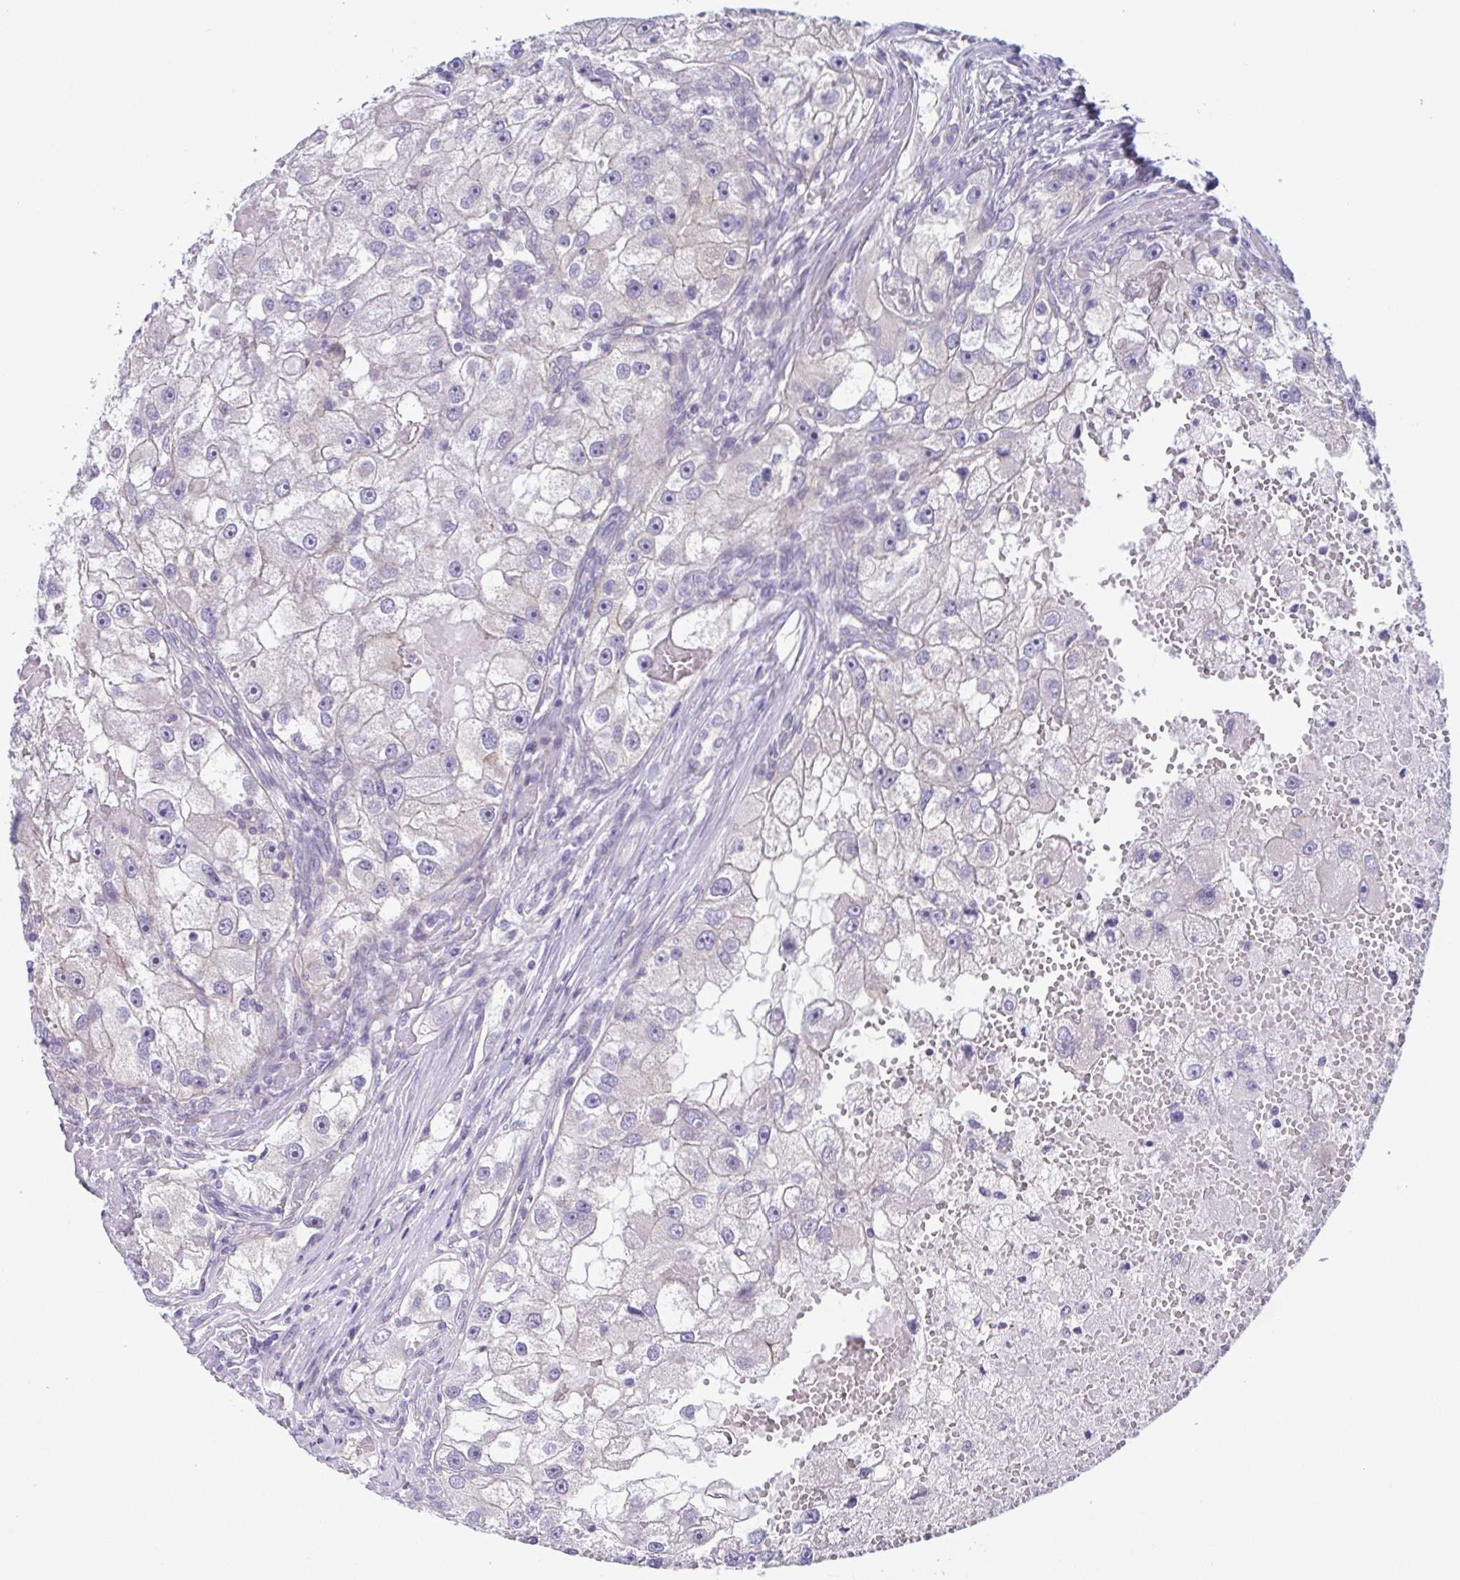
{"staining": {"intensity": "negative", "quantity": "none", "location": "none"}, "tissue": "renal cancer", "cell_type": "Tumor cells", "image_type": "cancer", "snomed": [{"axis": "morphology", "description": "Adenocarcinoma, NOS"}, {"axis": "topography", "description": "Kidney"}], "caption": "Immunohistochemistry of human renal cancer (adenocarcinoma) demonstrates no expression in tumor cells.", "gene": "UBE2Q1", "patient": {"sex": "male", "age": 63}}